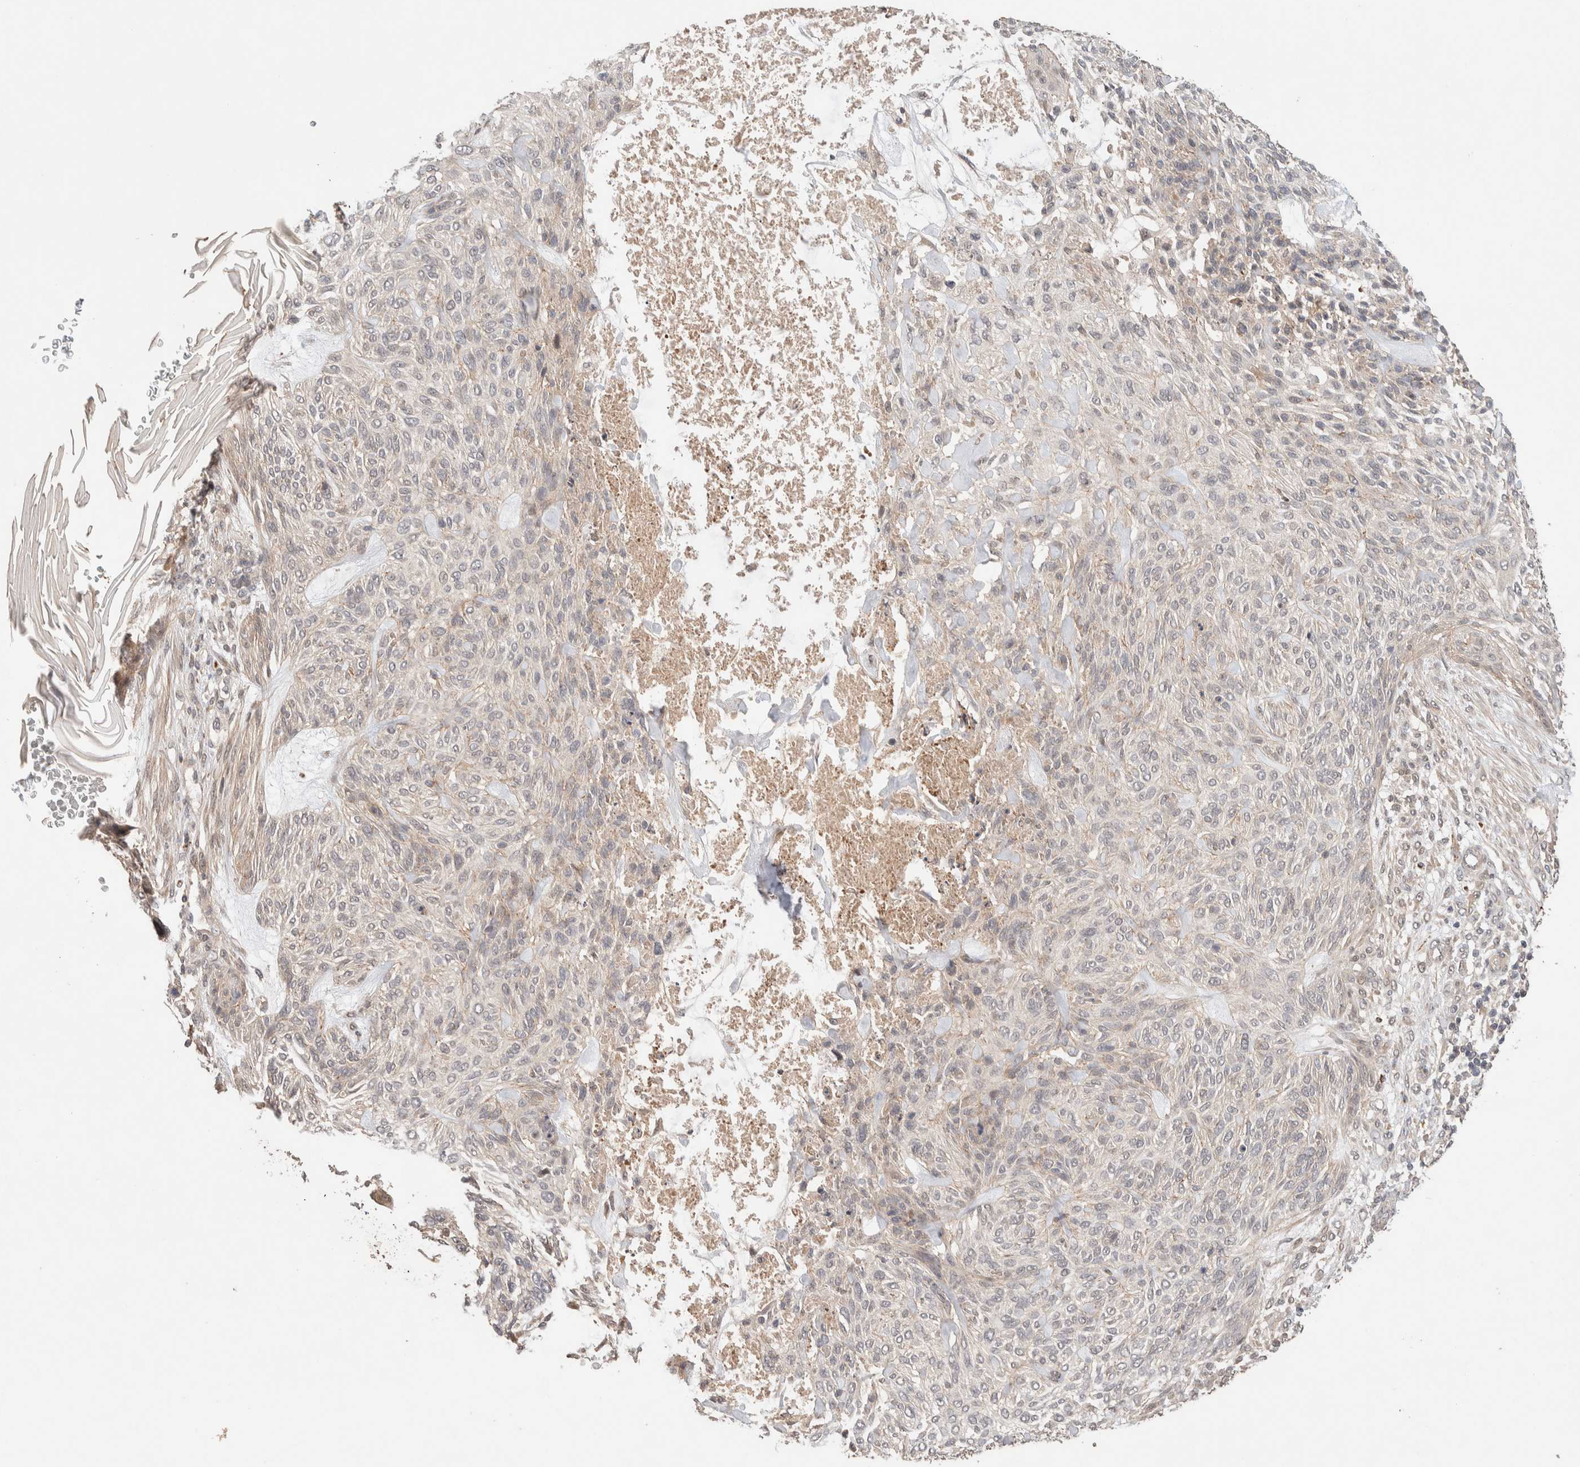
{"staining": {"intensity": "negative", "quantity": "none", "location": "none"}, "tissue": "skin cancer", "cell_type": "Tumor cells", "image_type": "cancer", "snomed": [{"axis": "morphology", "description": "Basal cell carcinoma"}, {"axis": "topography", "description": "Skin"}], "caption": "Tumor cells are negative for brown protein staining in skin cancer.", "gene": "CASK", "patient": {"sex": "male", "age": 55}}